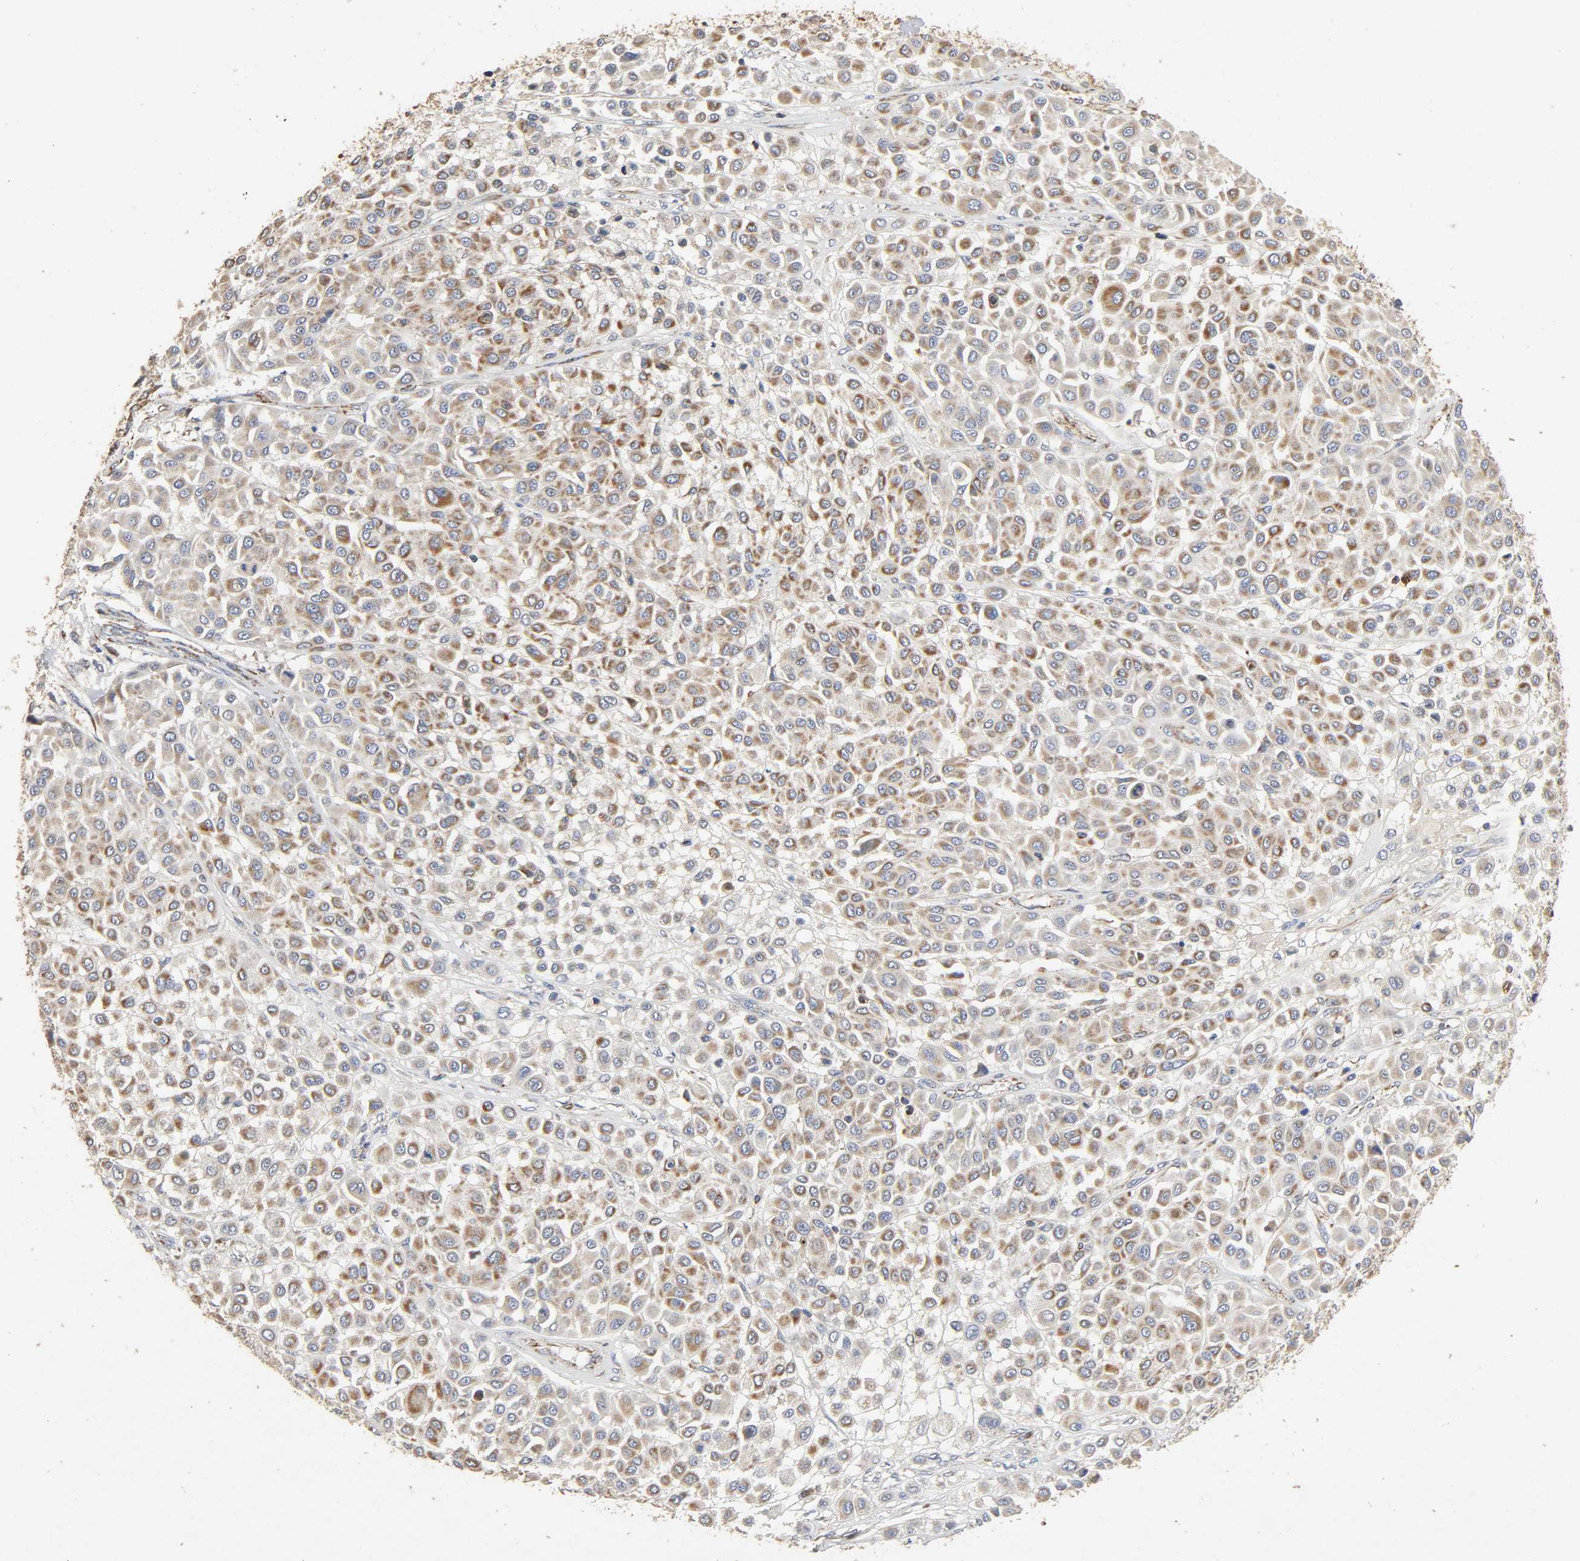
{"staining": {"intensity": "moderate", "quantity": ">75%", "location": "cytoplasmic/membranous"}, "tissue": "melanoma", "cell_type": "Tumor cells", "image_type": "cancer", "snomed": [{"axis": "morphology", "description": "Malignant melanoma, Metastatic site"}, {"axis": "topography", "description": "Soft tissue"}], "caption": "Immunohistochemical staining of human malignant melanoma (metastatic site) reveals moderate cytoplasmic/membranous protein positivity in approximately >75% of tumor cells.", "gene": "NDUFS3", "patient": {"sex": "male", "age": 41}}